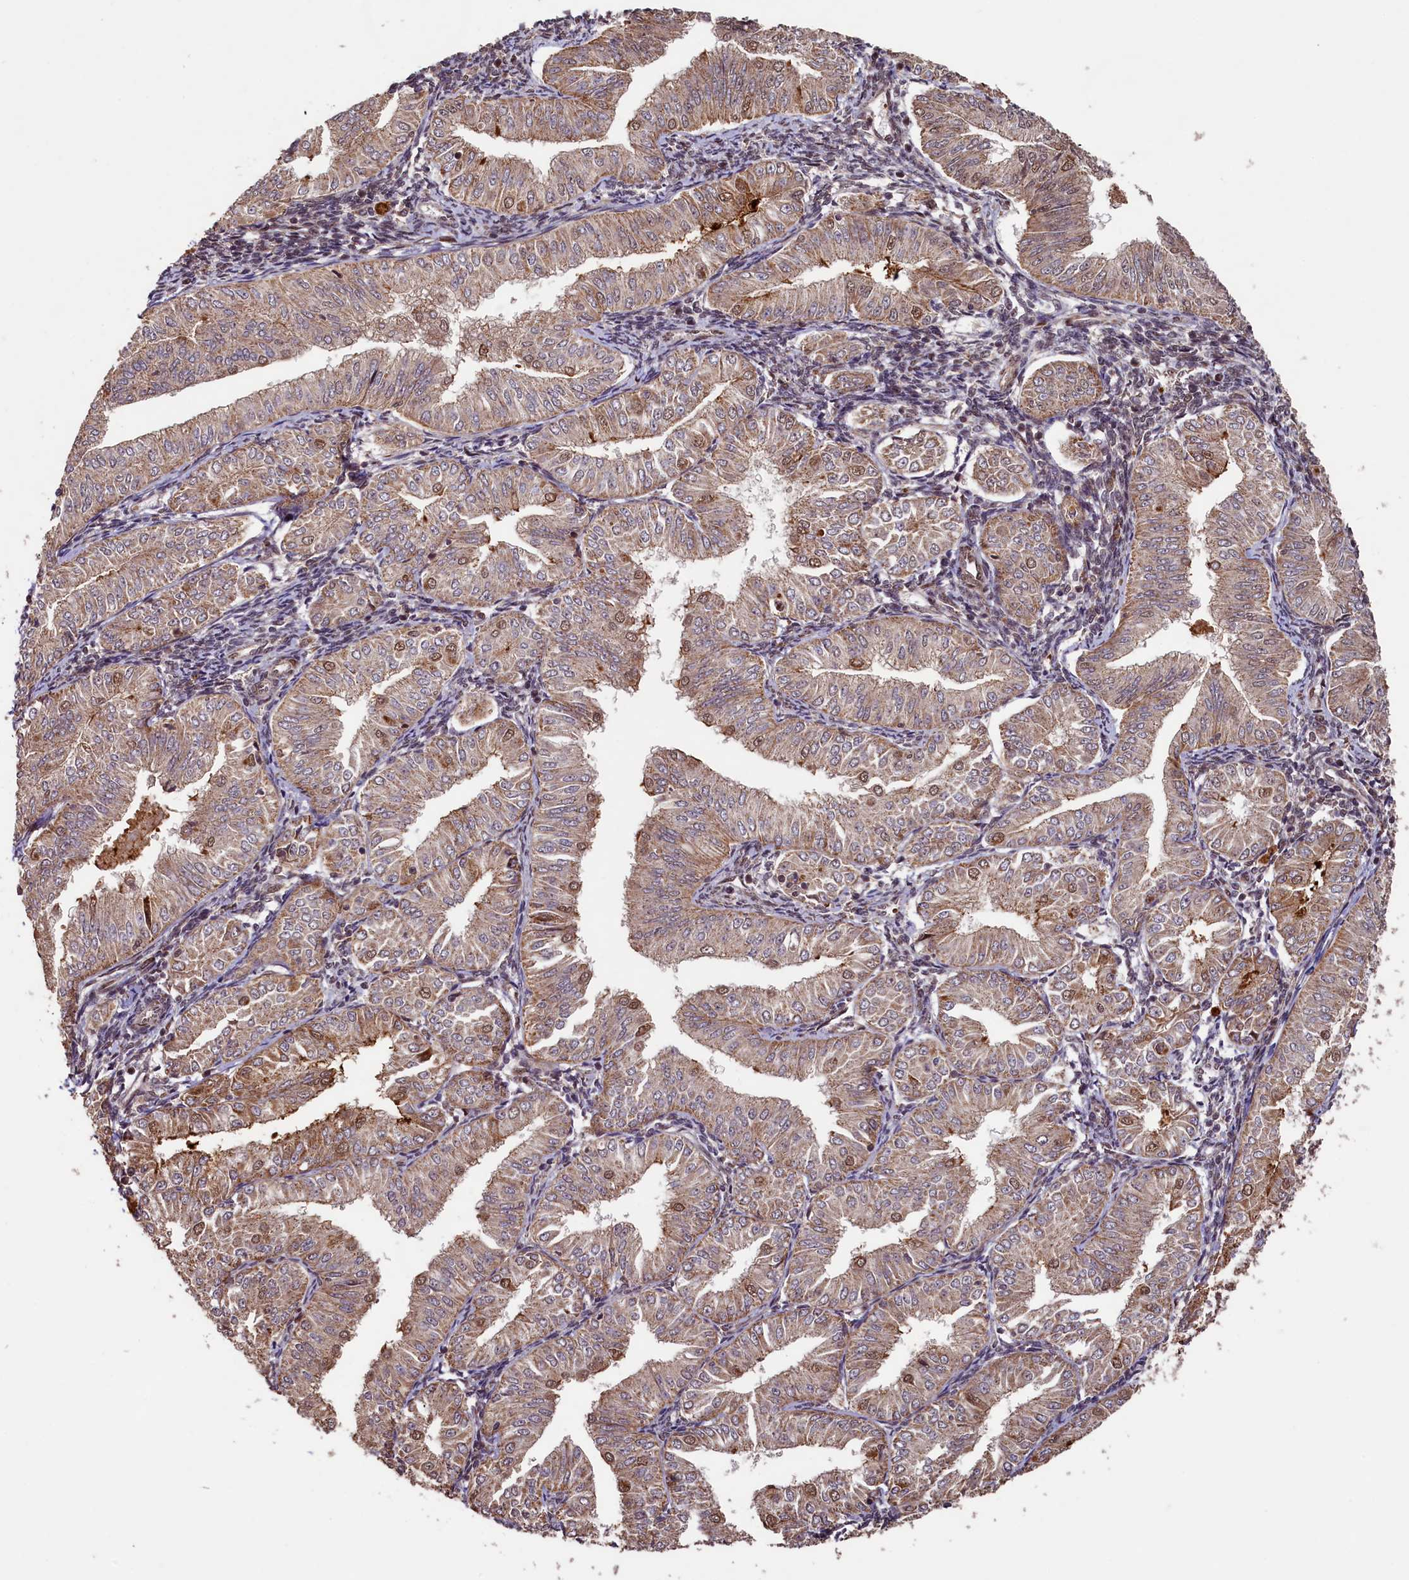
{"staining": {"intensity": "moderate", "quantity": "<25%", "location": "cytoplasmic/membranous,nuclear"}, "tissue": "endometrial cancer", "cell_type": "Tumor cells", "image_type": "cancer", "snomed": [{"axis": "morphology", "description": "Normal tissue, NOS"}, {"axis": "morphology", "description": "Adenocarcinoma, NOS"}, {"axis": "topography", "description": "Endometrium"}], "caption": "DAB (3,3'-diaminobenzidine) immunohistochemical staining of human adenocarcinoma (endometrial) displays moderate cytoplasmic/membranous and nuclear protein staining in about <25% of tumor cells.", "gene": "SHPRH", "patient": {"sex": "female", "age": 53}}